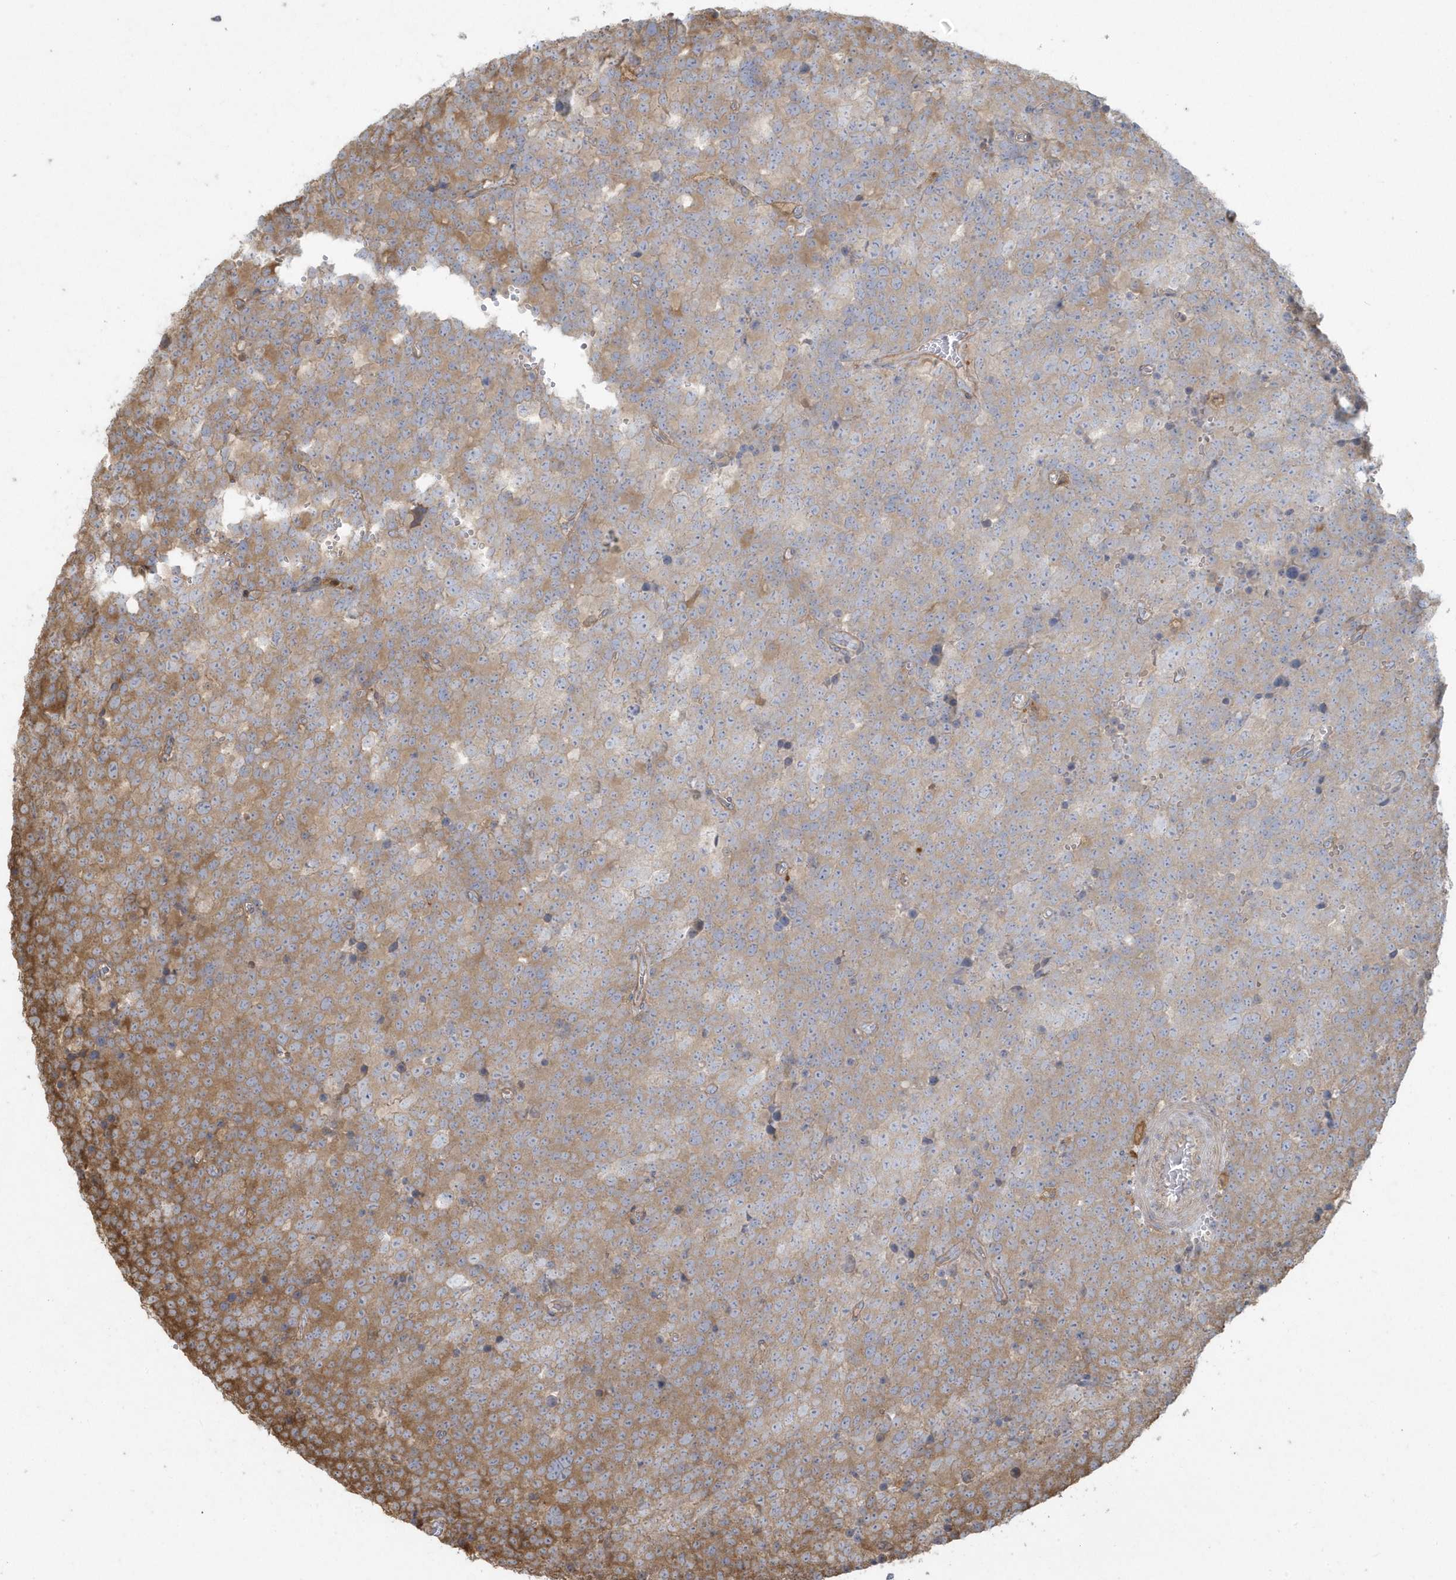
{"staining": {"intensity": "moderate", "quantity": "25%-75%", "location": "cytoplasmic/membranous"}, "tissue": "testis cancer", "cell_type": "Tumor cells", "image_type": "cancer", "snomed": [{"axis": "morphology", "description": "Seminoma, NOS"}, {"axis": "topography", "description": "Testis"}], "caption": "Brown immunohistochemical staining in testis seminoma reveals moderate cytoplasmic/membranous staining in about 25%-75% of tumor cells.", "gene": "HNMT", "patient": {"sex": "male", "age": 71}}